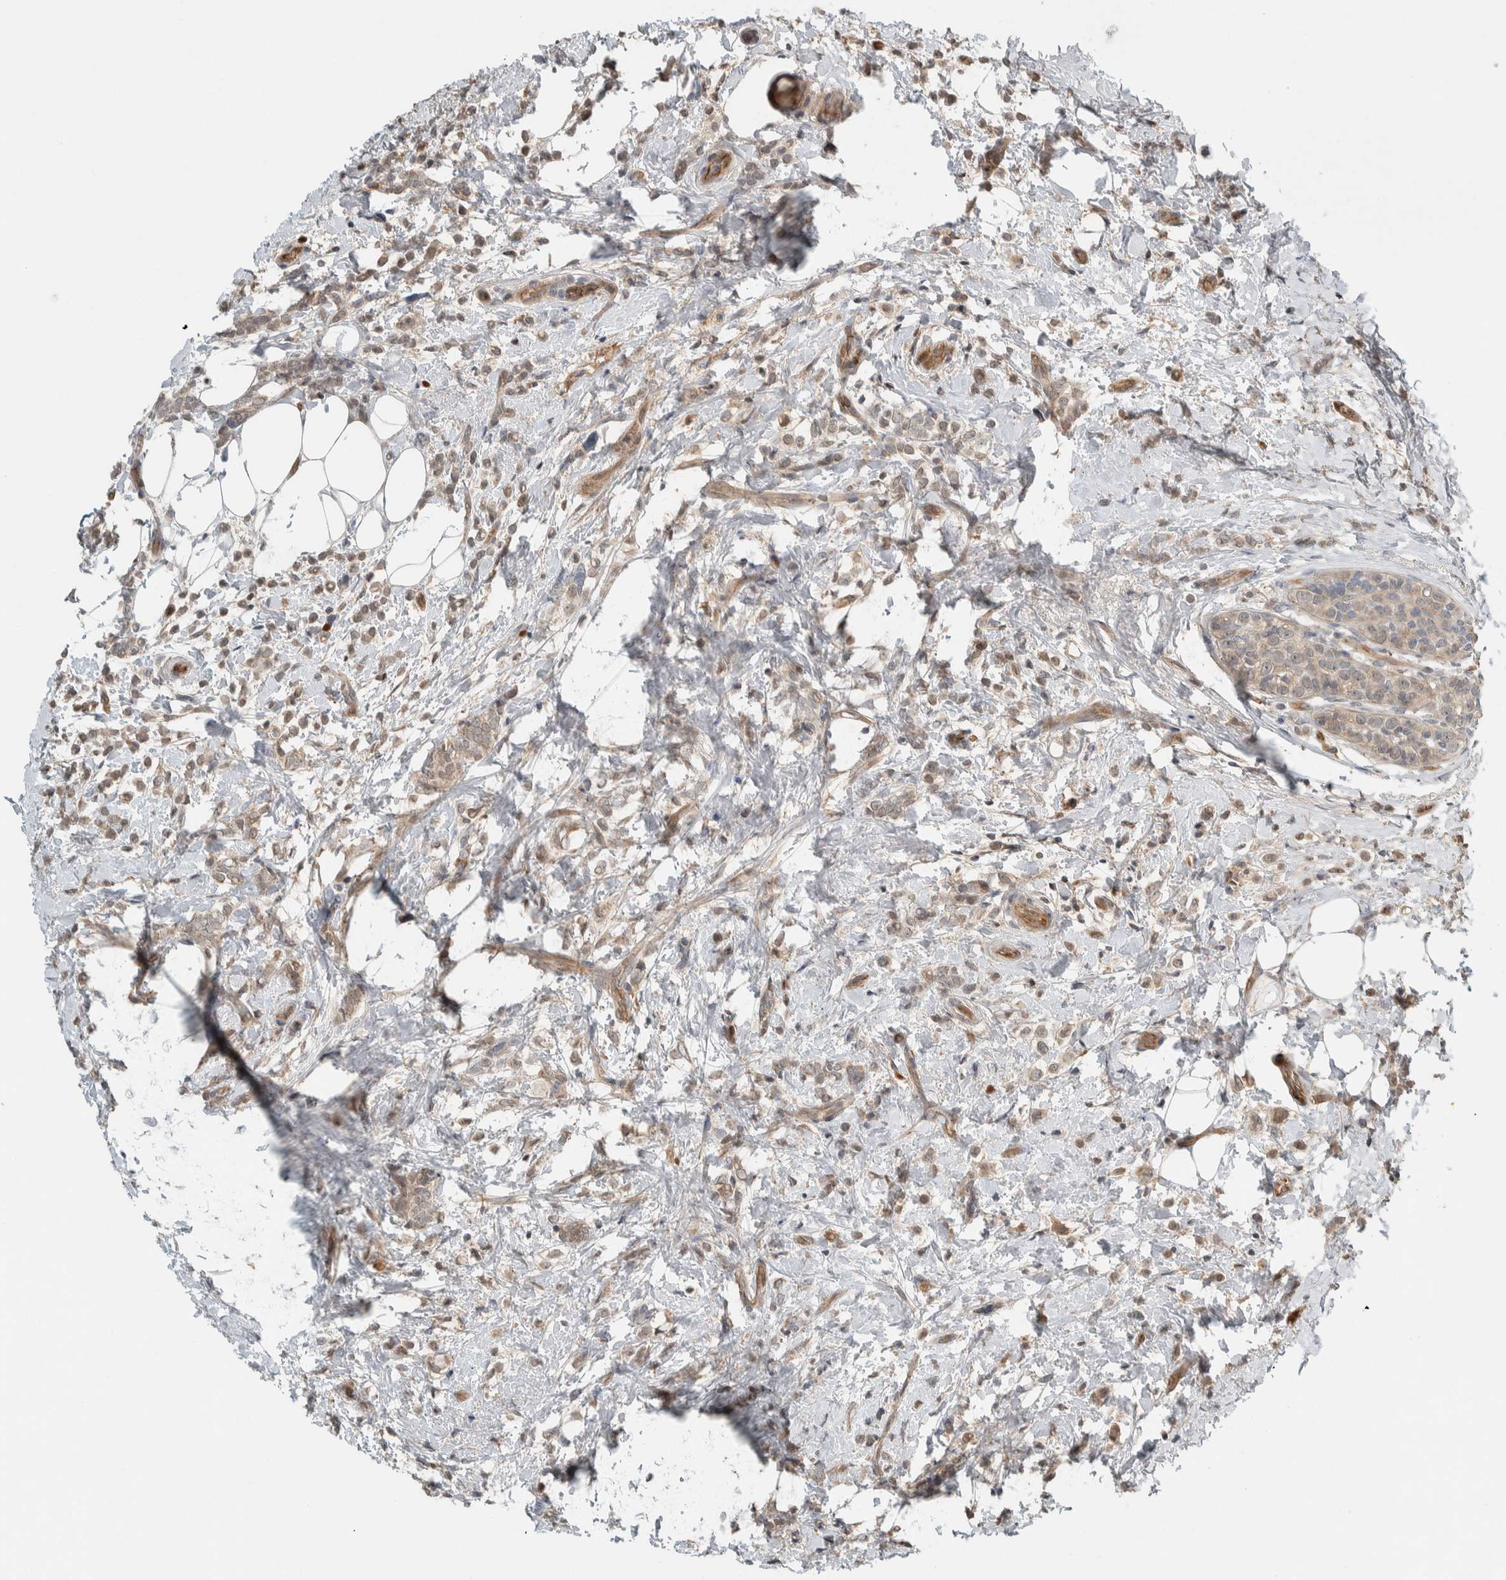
{"staining": {"intensity": "weak", "quantity": ">75%", "location": "cytoplasmic/membranous"}, "tissue": "breast cancer", "cell_type": "Tumor cells", "image_type": "cancer", "snomed": [{"axis": "morphology", "description": "Lobular carcinoma"}, {"axis": "topography", "description": "Breast"}], "caption": "DAB immunohistochemical staining of breast lobular carcinoma demonstrates weak cytoplasmic/membranous protein expression in about >75% of tumor cells.", "gene": "ARMC7", "patient": {"sex": "female", "age": 50}}